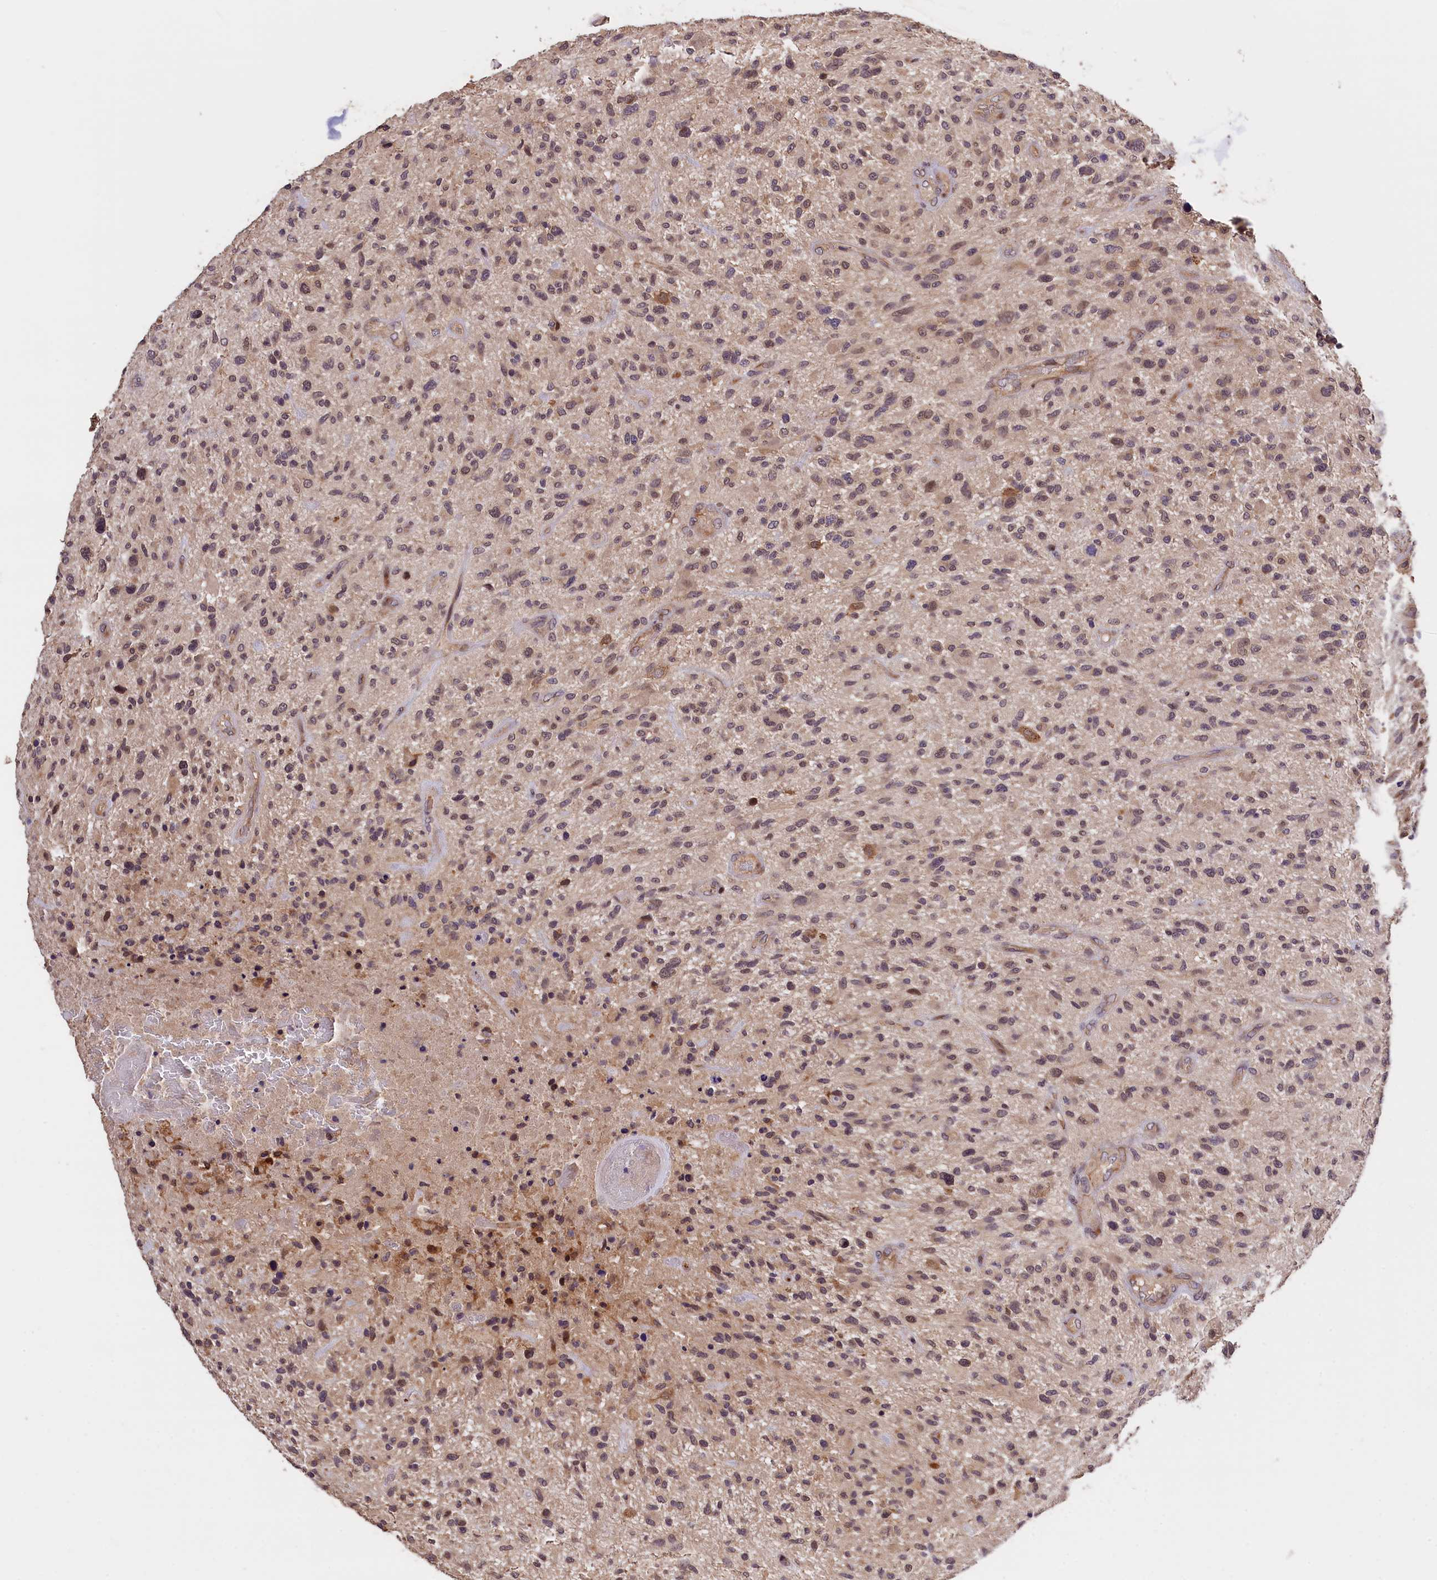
{"staining": {"intensity": "weak", "quantity": ">75%", "location": "cytoplasmic/membranous"}, "tissue": "glioma", "cell_type": "Tumor cells", "image_type": "cancer", "snomed": [{"axis": "morphology", "description": "Glioma, malignant, High grade"}, {"axis": "topography", "description": "Brain"}], "caption": "This photomicrograph displays immunohistochemistry staining of glioma, with low weak cytoplasmic/membranous positivity in approximately >75% of tumor cells.", "gene": "DNAJB9", "patient": {"sex": "male", "age": 47}}